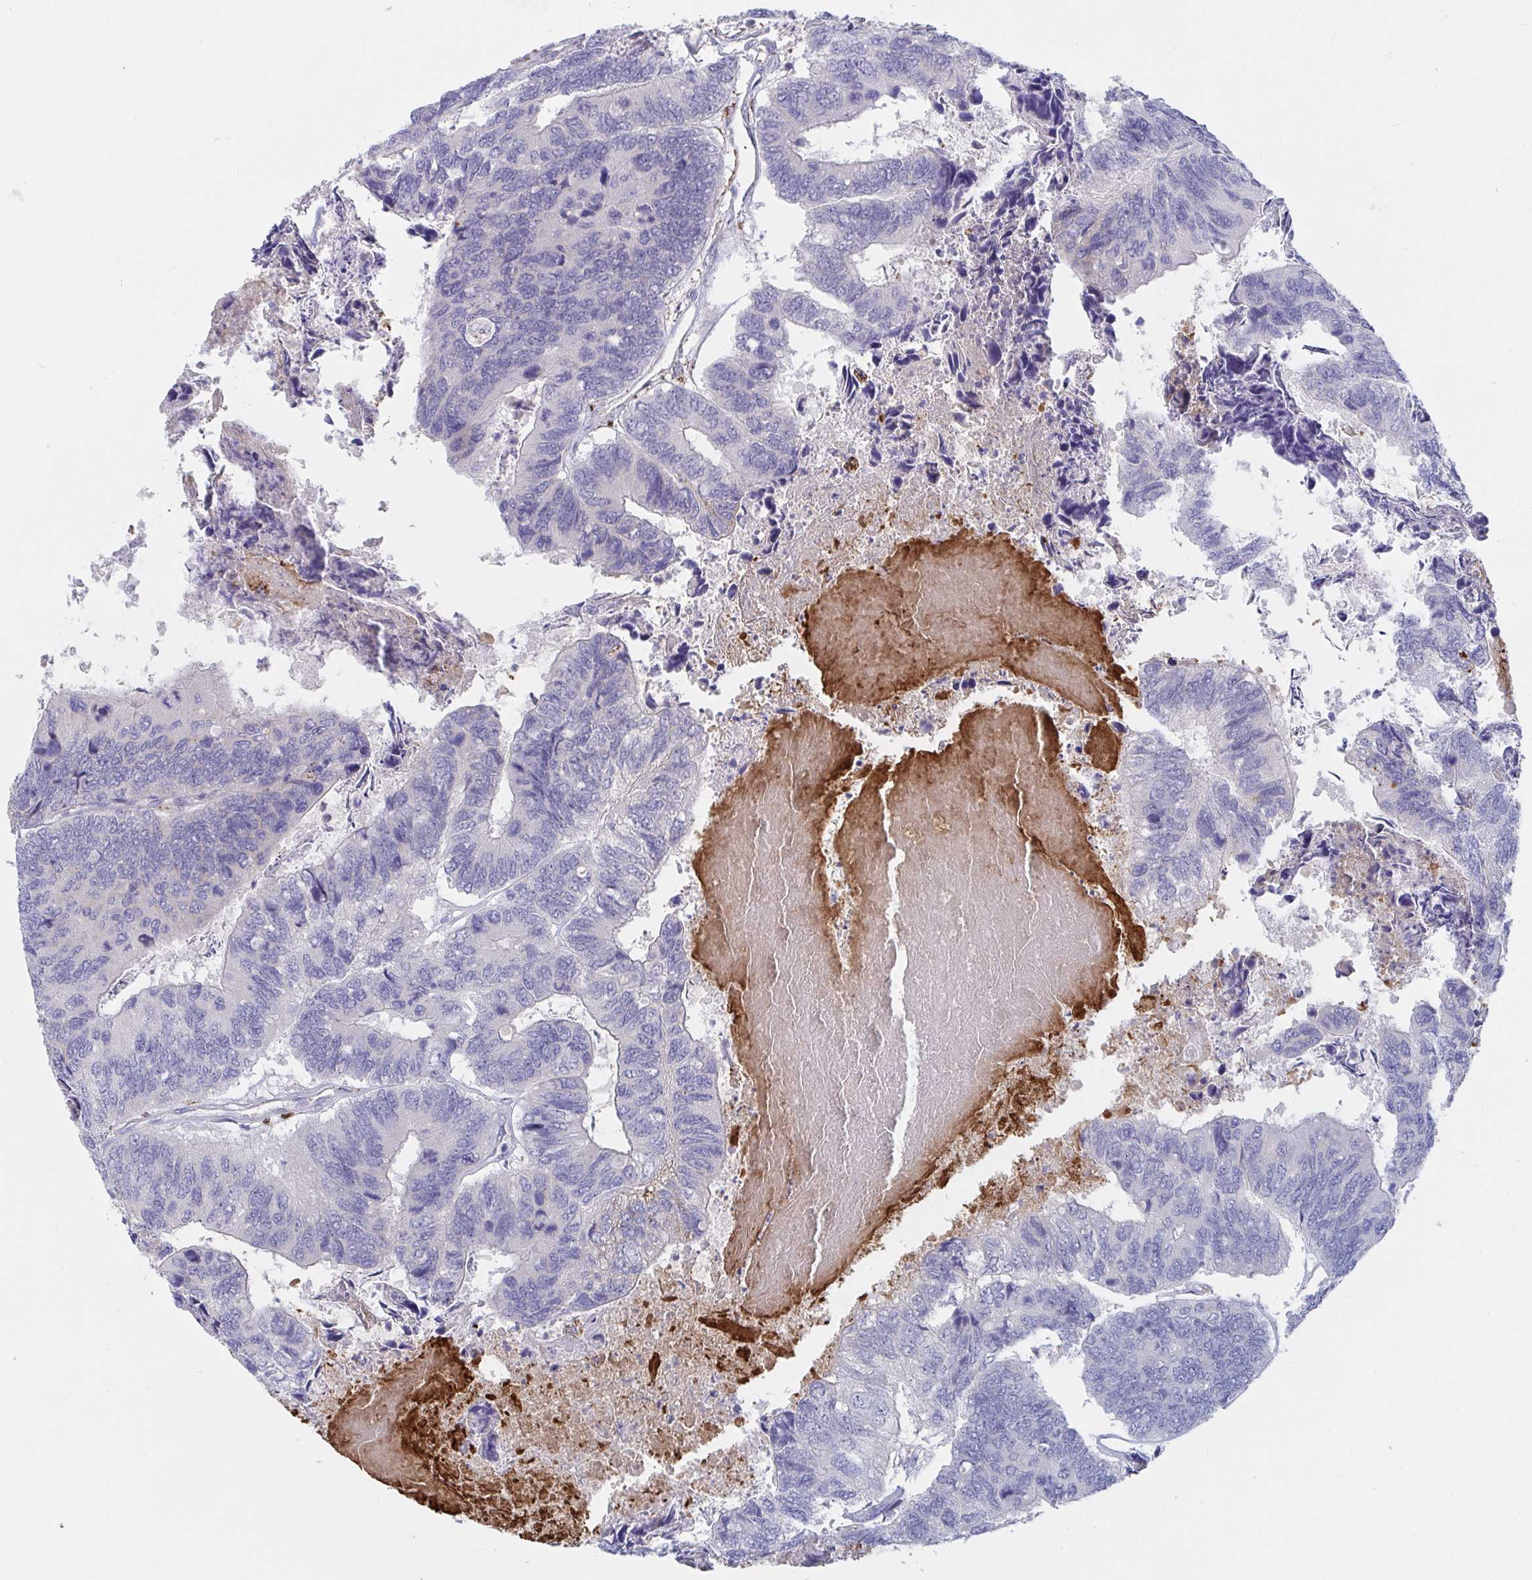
{"staining": {"intensity": "negative", "quantity": "none", "location": "none"}, "tissue": "colorectal cancer", "cell_type": "Tumor cells", "image_type": "cancer", "snomed": [{"axis": "morphology", "description": "Adenocarcinoma, NOS"}, {"axis": "topography", "description": "Colon"}], "caption": "This is a histopathology image of IHC staining of colorectal cancer, which shows no expression in tumor cells.", "gene": "FAM156B", "patient": {"sex": "female", "age": 67}}